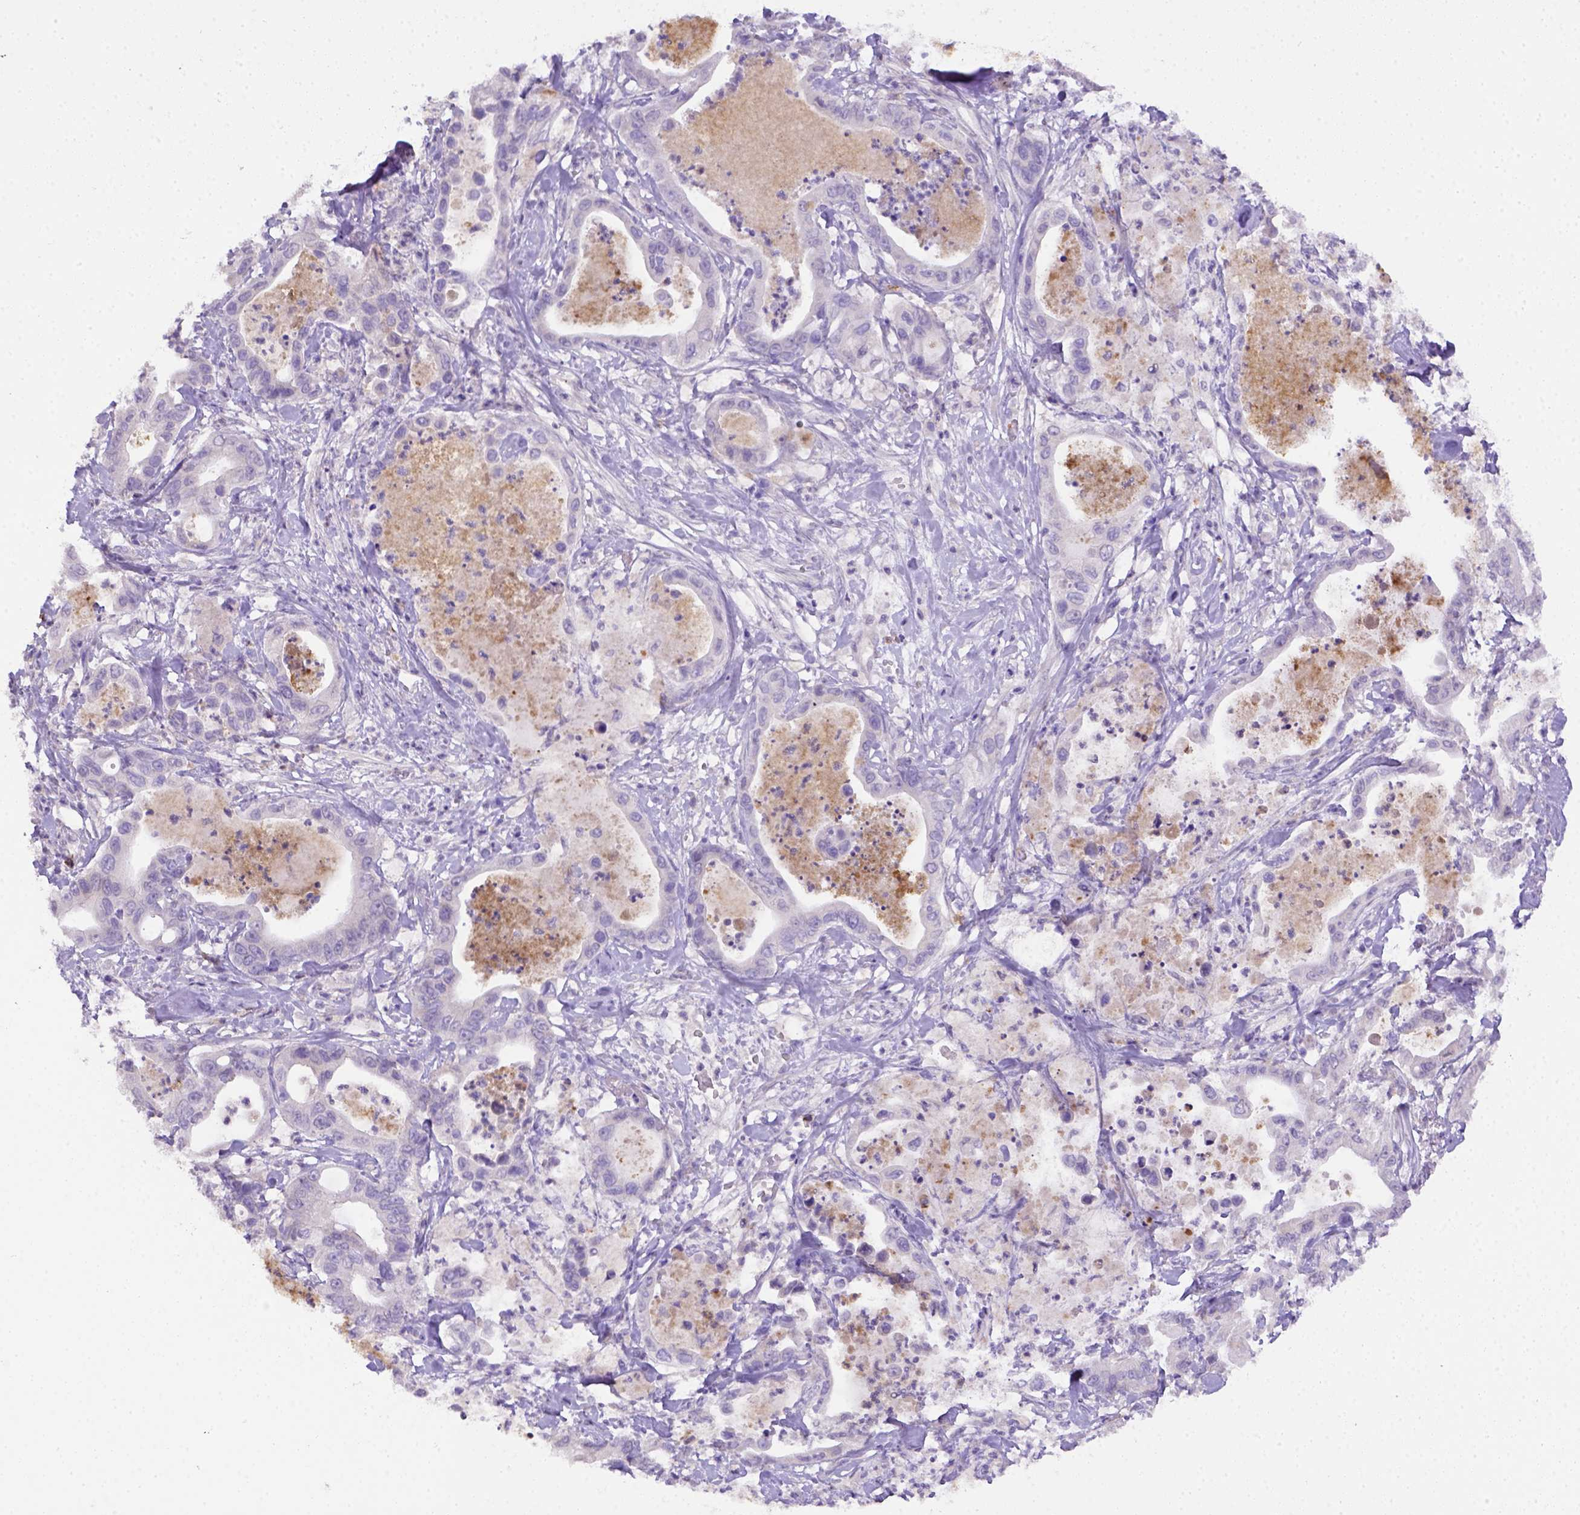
{"staining": {"intensity": "negative", "quantity": "none", "location": "none"}, "tissue": "pancreatic cancer", "cell_type": "Tumor cells", "image_type": "cancer", "snomed": [{"axis": "morphology", "description": "Adenocarcinoma, NOS"}, {"axis": "topography", "description": "Pancreas"}], "caption": "This is a histopathology image of immunohistochemistry staining of pancreatic adenocarcinoma, which shows no staining in tumor cells.", "gene": "B3GAT1", "patient": {"sex": "male", "age": 71}}